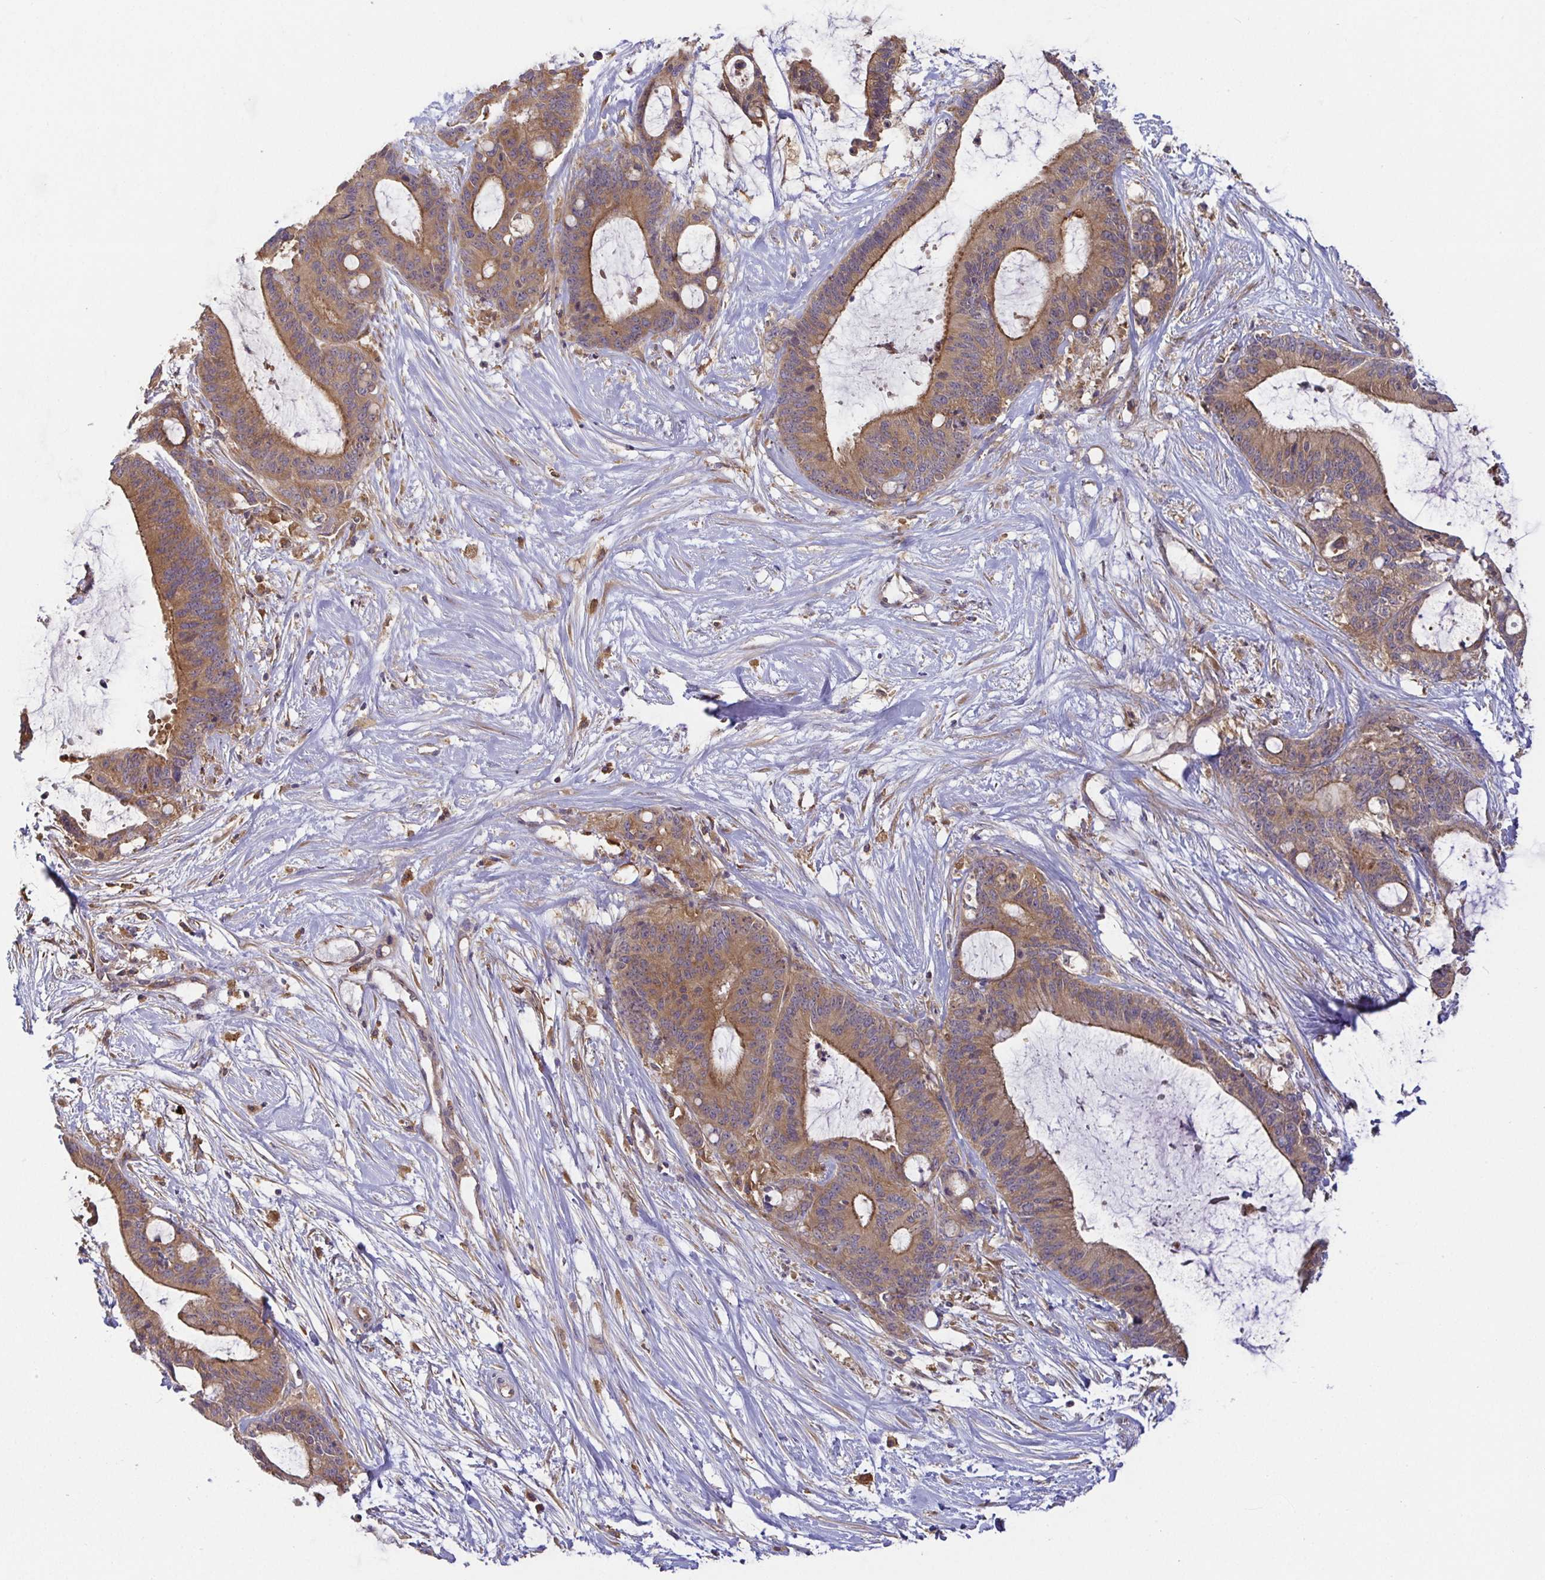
{"staining": {"intensity": "moderate", "quantity": ">75%", "location": "cytoplasmic/membranous"}, "tissue": "liver cancer", "cell_type": "Tumor cells", "image_type": "cancer", "snomed": [{"axis": "morphology", "description": "Normal tissue, NOS"}, {"axis": "morphology", "description": "Cholangiocarcinoma"}, {"axis": "topography", "description": "Liver"}, {"axis": "topography", "description": "Peripheral nerve tissue"}], "caption": "A brown stain labels moderate cytoplasmic/membranous expression of a protein in liver cholangiocarcinoma tumor cells.", "gene": "SNX8", "patient": {"sex": "female", "age": 73}}